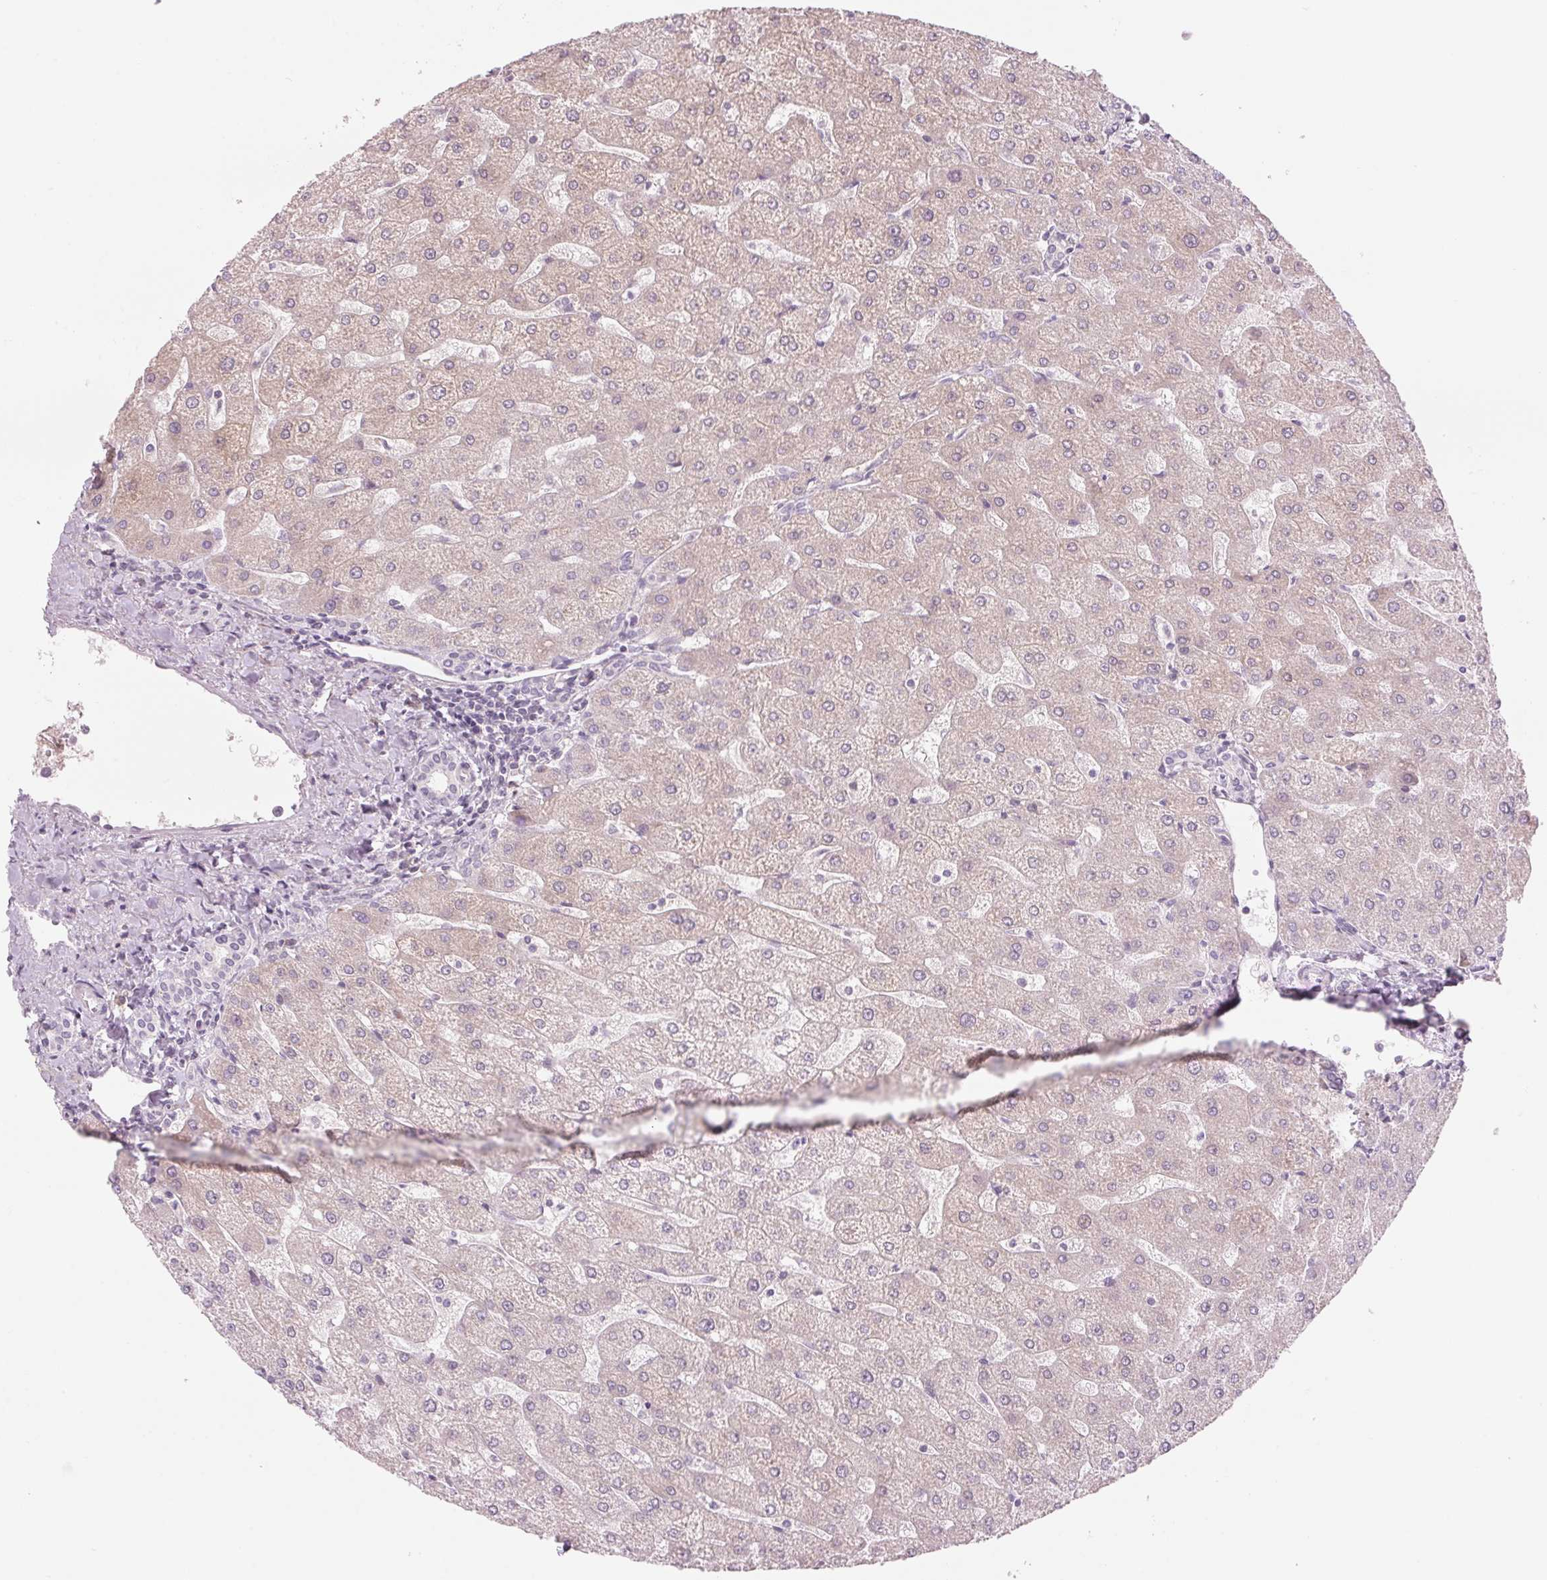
{"staining": {"intensity": "negative", "quantity": "none", "location": "none"}, "tissue": "liver", "cell_type": "Cholangiocytes", "image_type": "normal", "snomed": [{"axis": "morphology", "description": "Normal tissue, NOS"}, {"axis": "topography", "description": "Liver"}], "caption": "High magnification brightfield microscopy of unremarkable liver stained with DAB (3,3'-diaminobenzidine) (brown) and counterstained with hematoxylin (blue): cholangiocytes show no significant expression. Nuclei are stained in blue.", "gene": "GNMT", "patient": {"sex": "male", "age": 67}}